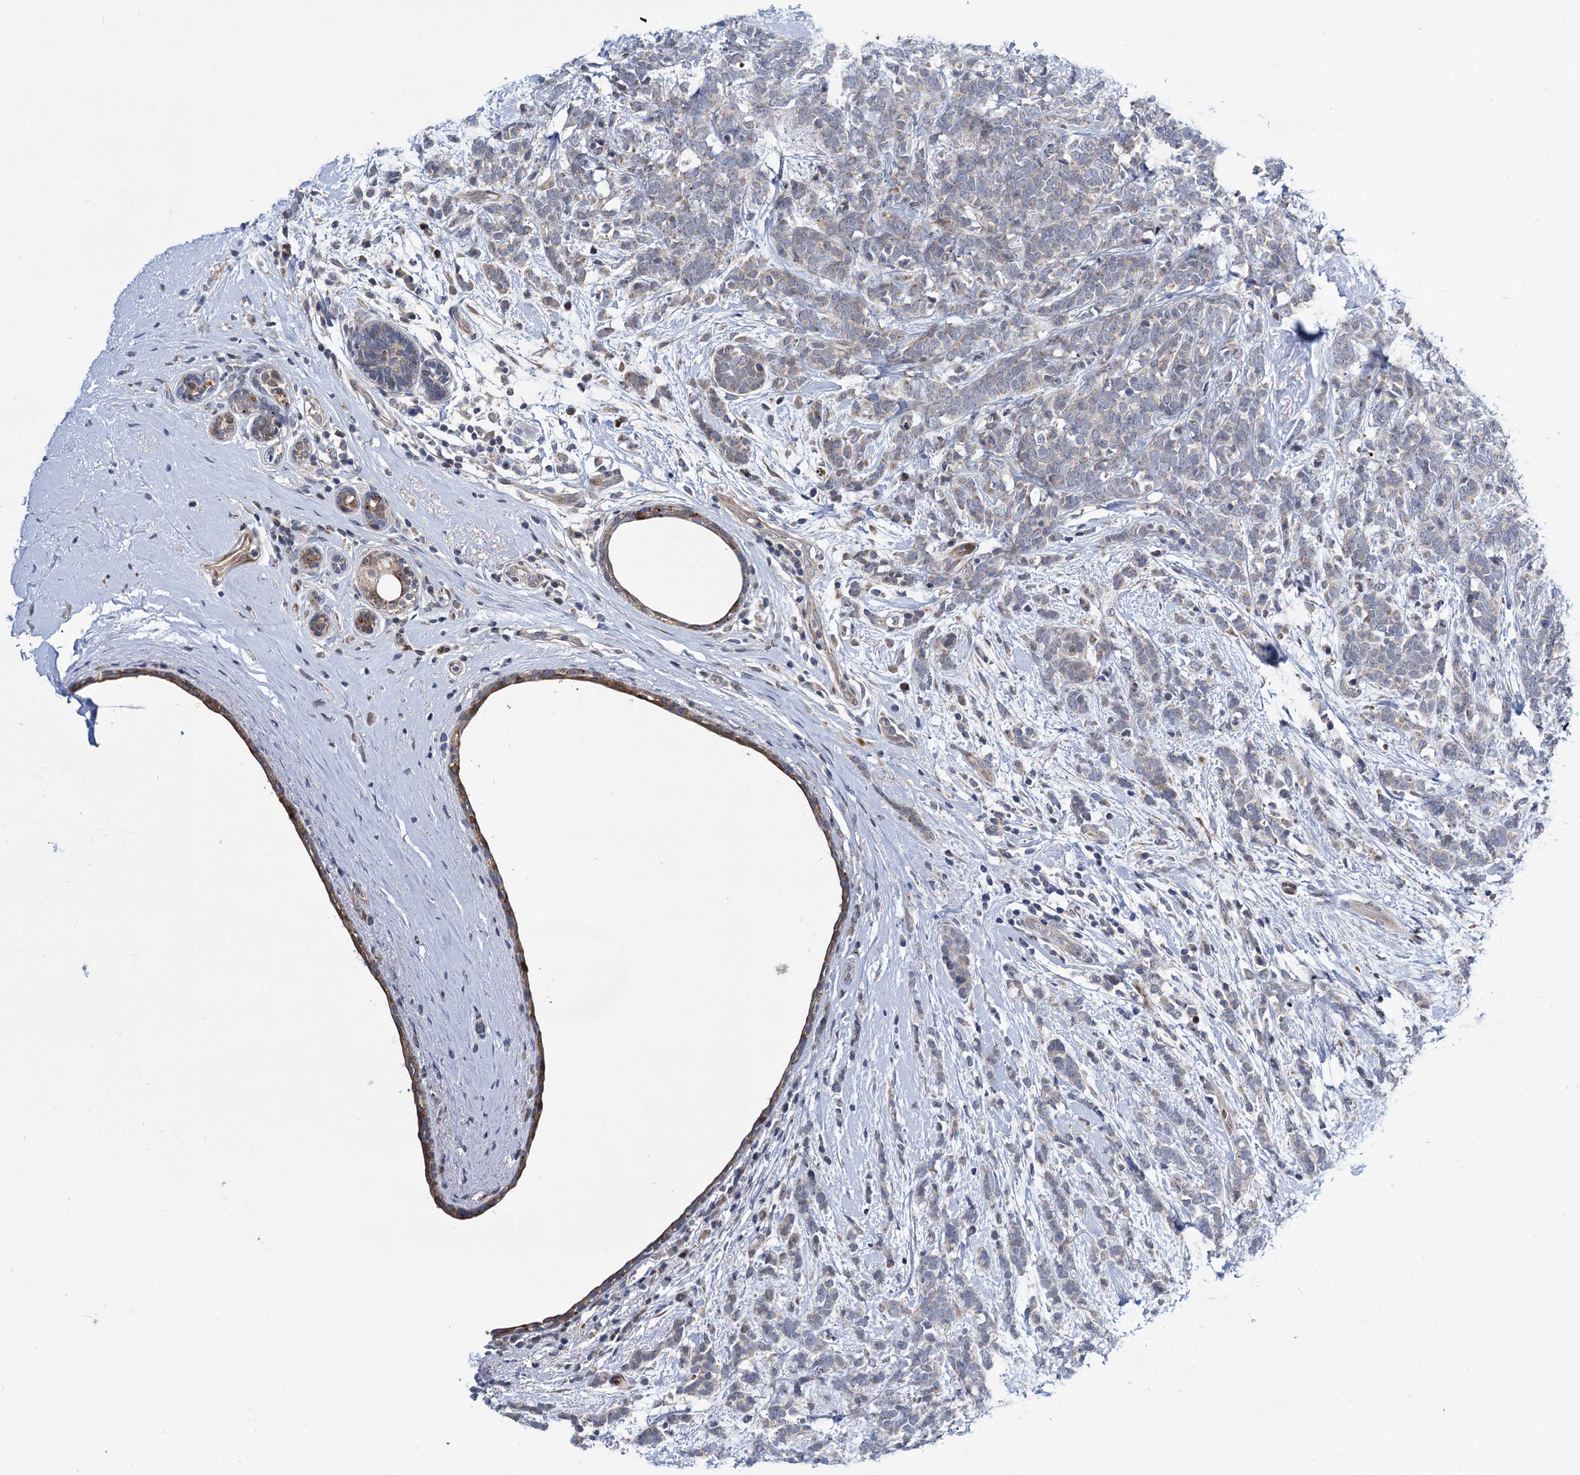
{"staining": {"intensity": "negative", "quantity": "none", "location": "none"}, "tissue": "breast cancer", "cell_type": "Tumor cells", "image_type": "cancer", "snomed": [{"axis": "morphology", "description": "Lobular carcinoma"}, {"axis": "topography", "description": "Breast"}], "caption": "A photomicrograph of breast cancer (lobular carcinoma) stained for a protein displays no brown staining in tumor cells.", "gene": "UBR1", "patient": {"sex": "female", "age": 58}}